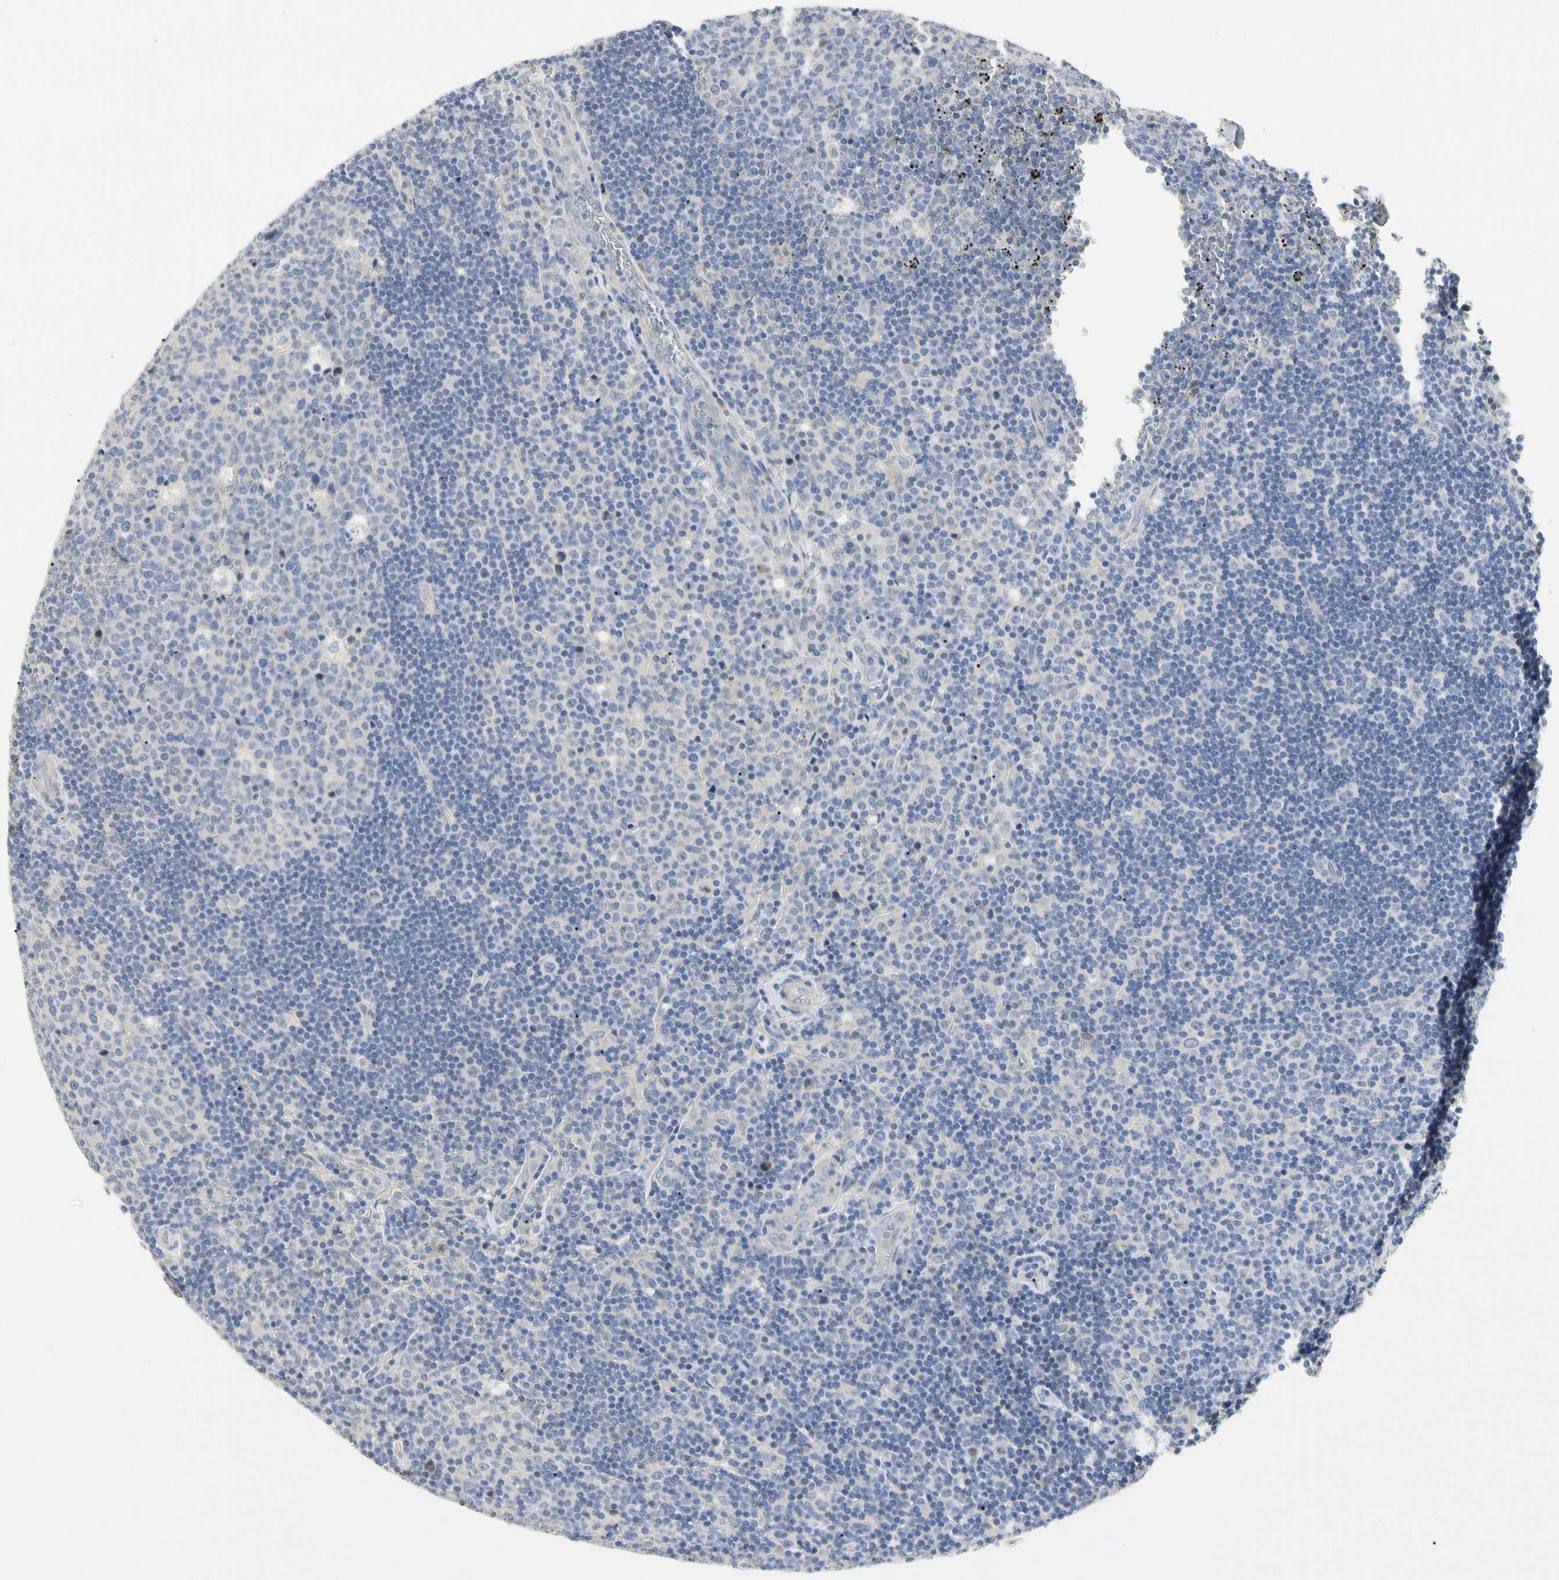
{"staining": {"intensity": "weak", "quantity": "<25%", "location": "cytoplasmic/membranous"}, "tissue": "lymph node", "cell_type": "Germinal center cells", "image_type": "normal", "snomed": [{"axis": "morphology", "description": "Normal tissue, NOS"}, {"axis": "topography", "description": "Lymph node"}, {"axis": "topography", "description": "Salivary gland"}], "caption": "High power microscopy histopathology image of an immunohistochemistry (IHC) image of unremarkable lymph node, revealing no significant expression in germinal center cells.", "gene": "GAS6", "patient": {"sex": "male", "age": 8}}